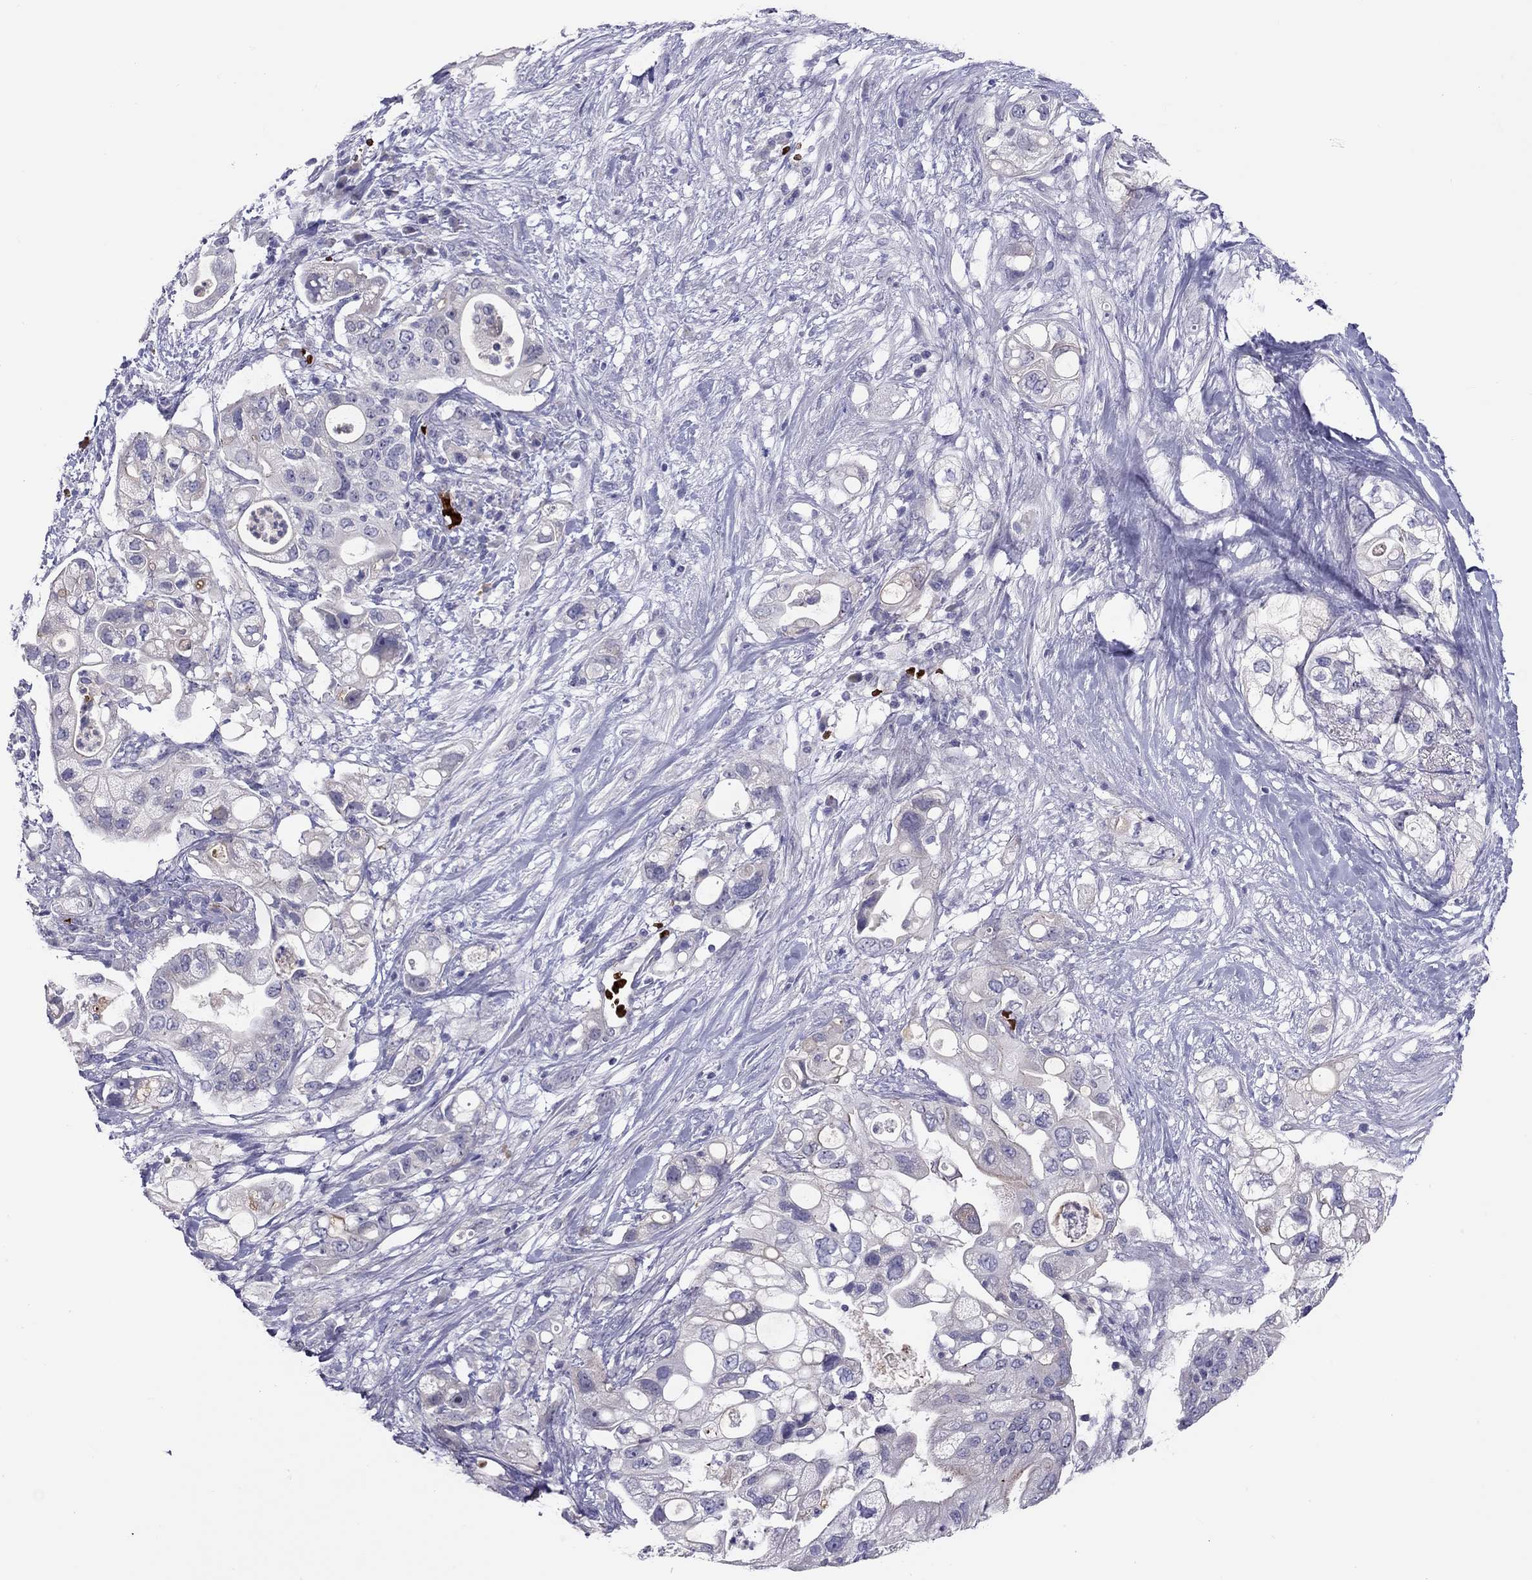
{"staining": {"intensity": "negative", "quantity": "none", "location": "none"}, "tissue": "pancreatic cancer", "cell_type": "Tumor cells", "image_type": "cancer", "snomed": [{"axis": "morphology", "description": "Adenocarcinoma, NOS"}, {"axis": "topography", "description": "Pancreas"}], "caption": "An image of human pancreatic adenocarcinoma is negative for staining in tumor cells.", "gene": "FRMD1", "patient": {"sex": "female", "age": 72}}